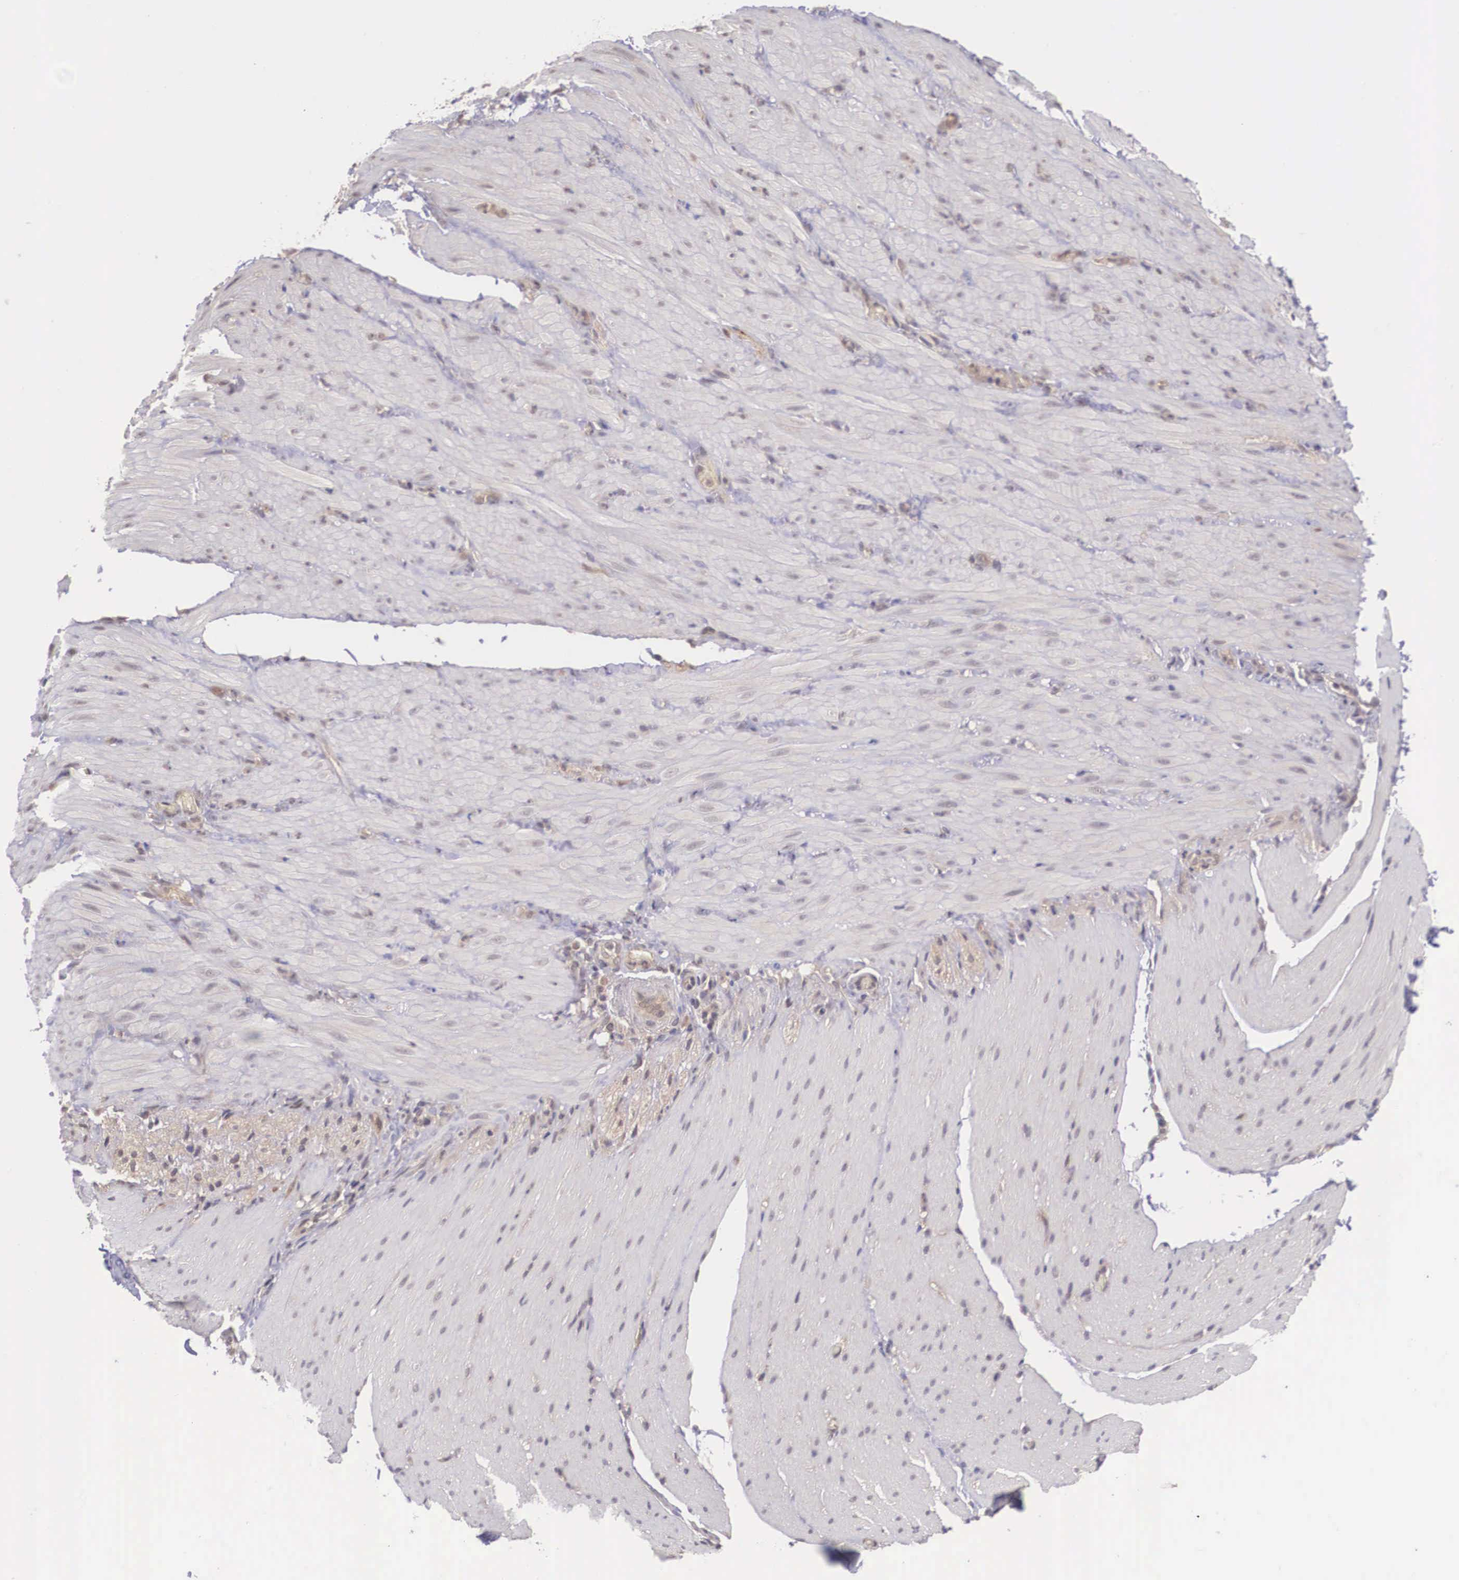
{"staining": {"intensity": "negative", "quantity": "none", "location": "none"}, "tissue": "smooth muscle", "cell_type": "Smooth muscle cells", "image_type": "normal", "snomed": [{"axis": "morphology", "description": "Normal tissue, NOS"}, {"axis": "topography", "description": "Duodenum"}], "caption": "High power microscopy photomicrograph of an IHC photomicrograph of unremarkable smooth muscle, revealing no significant positivity in smooth muscle cells.", "gene": "VASH1", "patient": {"sex": "male", "age": 63}}